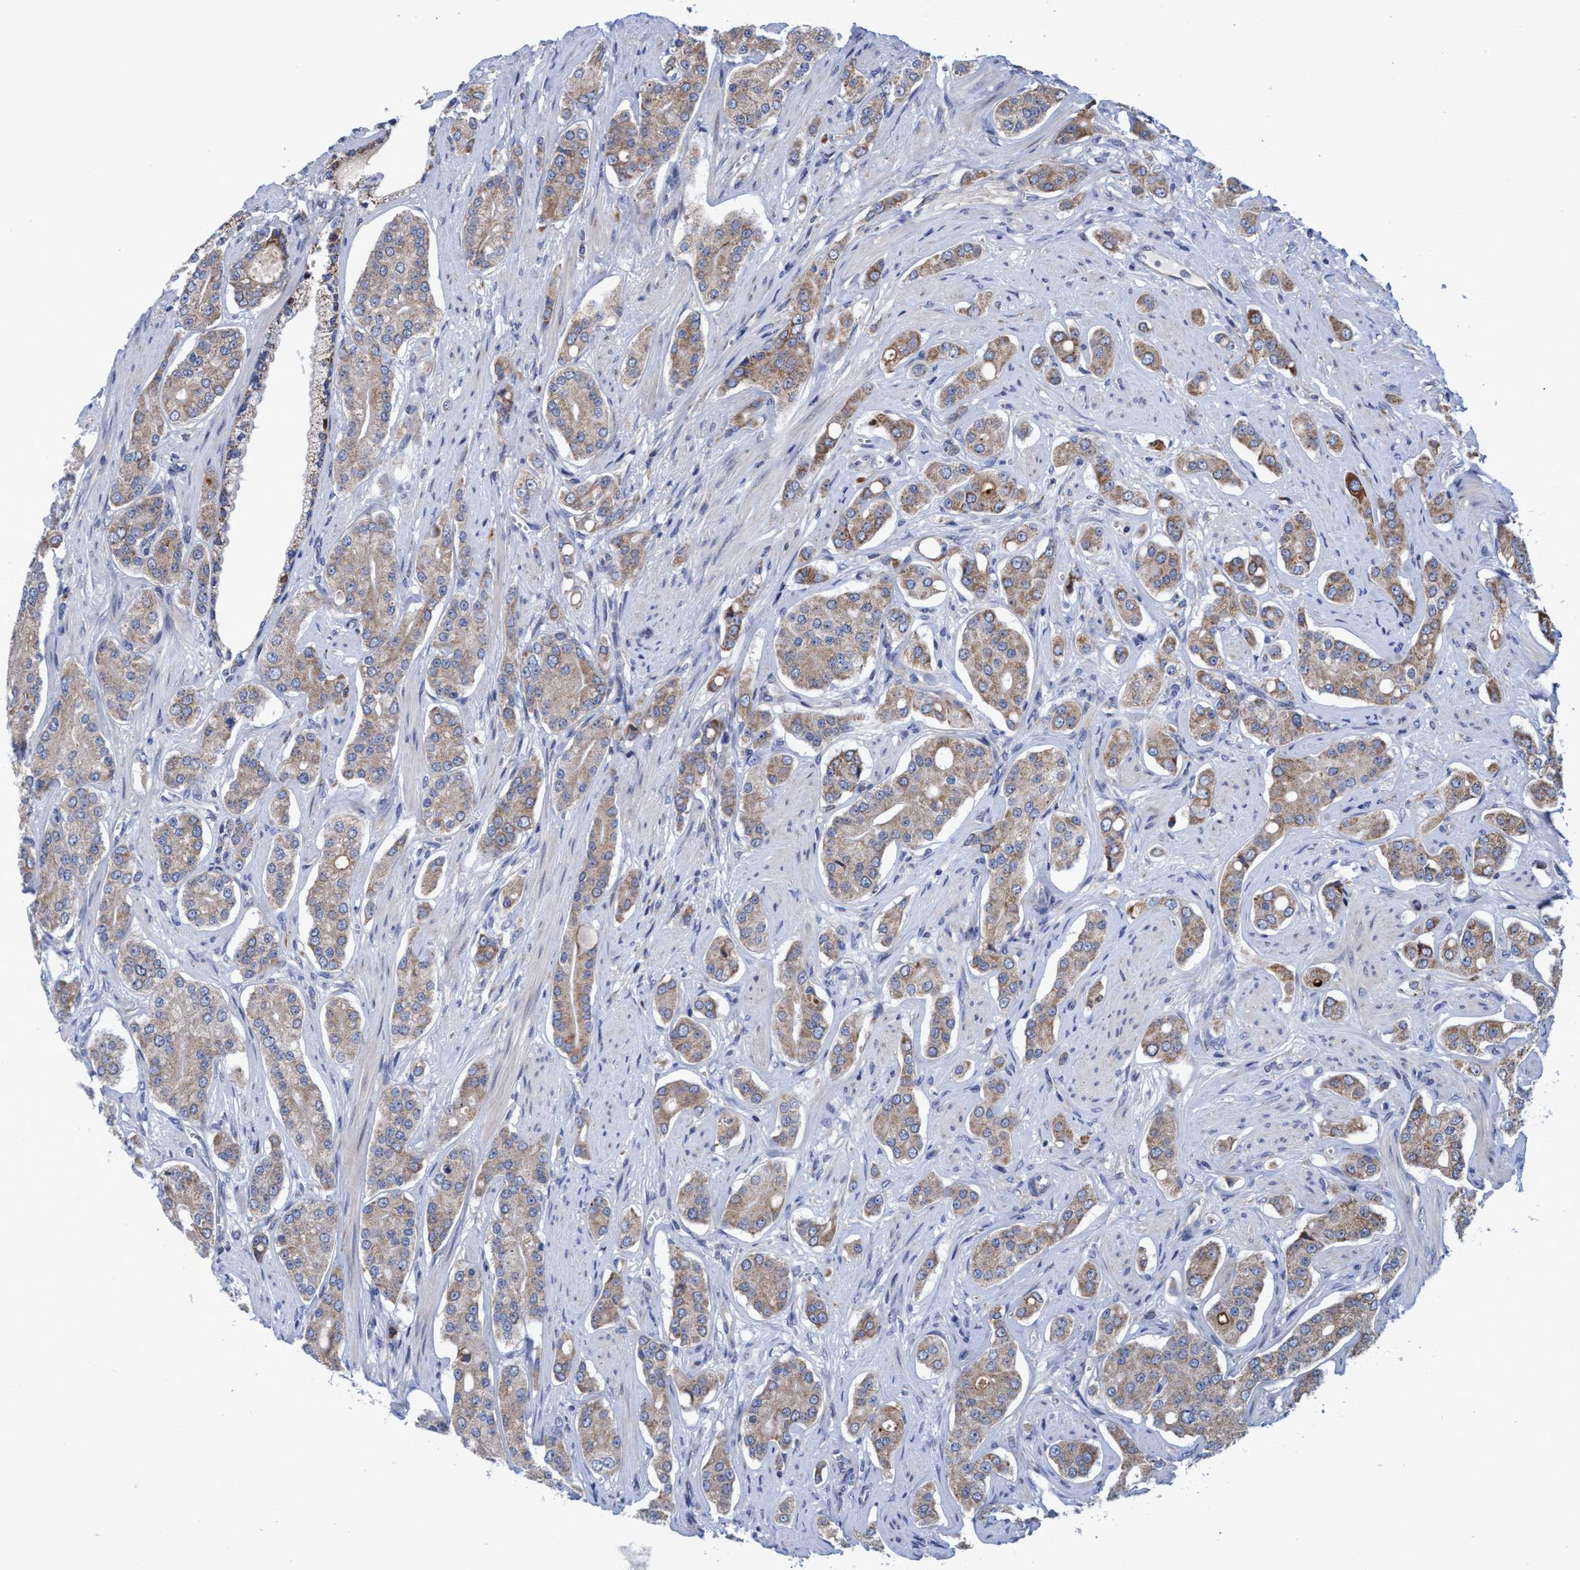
{"staining": {"intensity": "weak", "quantity": ">75%", "location": "cytoplasmic/membranous"}, "tissue": "prostate cancer", "cell_type": "Tumor cells", "image_type": "cancer", "snomed": [{"axis": "morphology", "description": "Adenocarcinoma, High grade"}, {"axis": "topography", "description": "Prostate"}], "caption": "High-grade adenocarcinoma (prostate) was stained to show a protein in brown. There is low levels of weak cytoplasmic/membranous staining in approximately >75% of tumor cells.", "gene": "NAT16", "patient": {"sex": "male", "age": 71}}